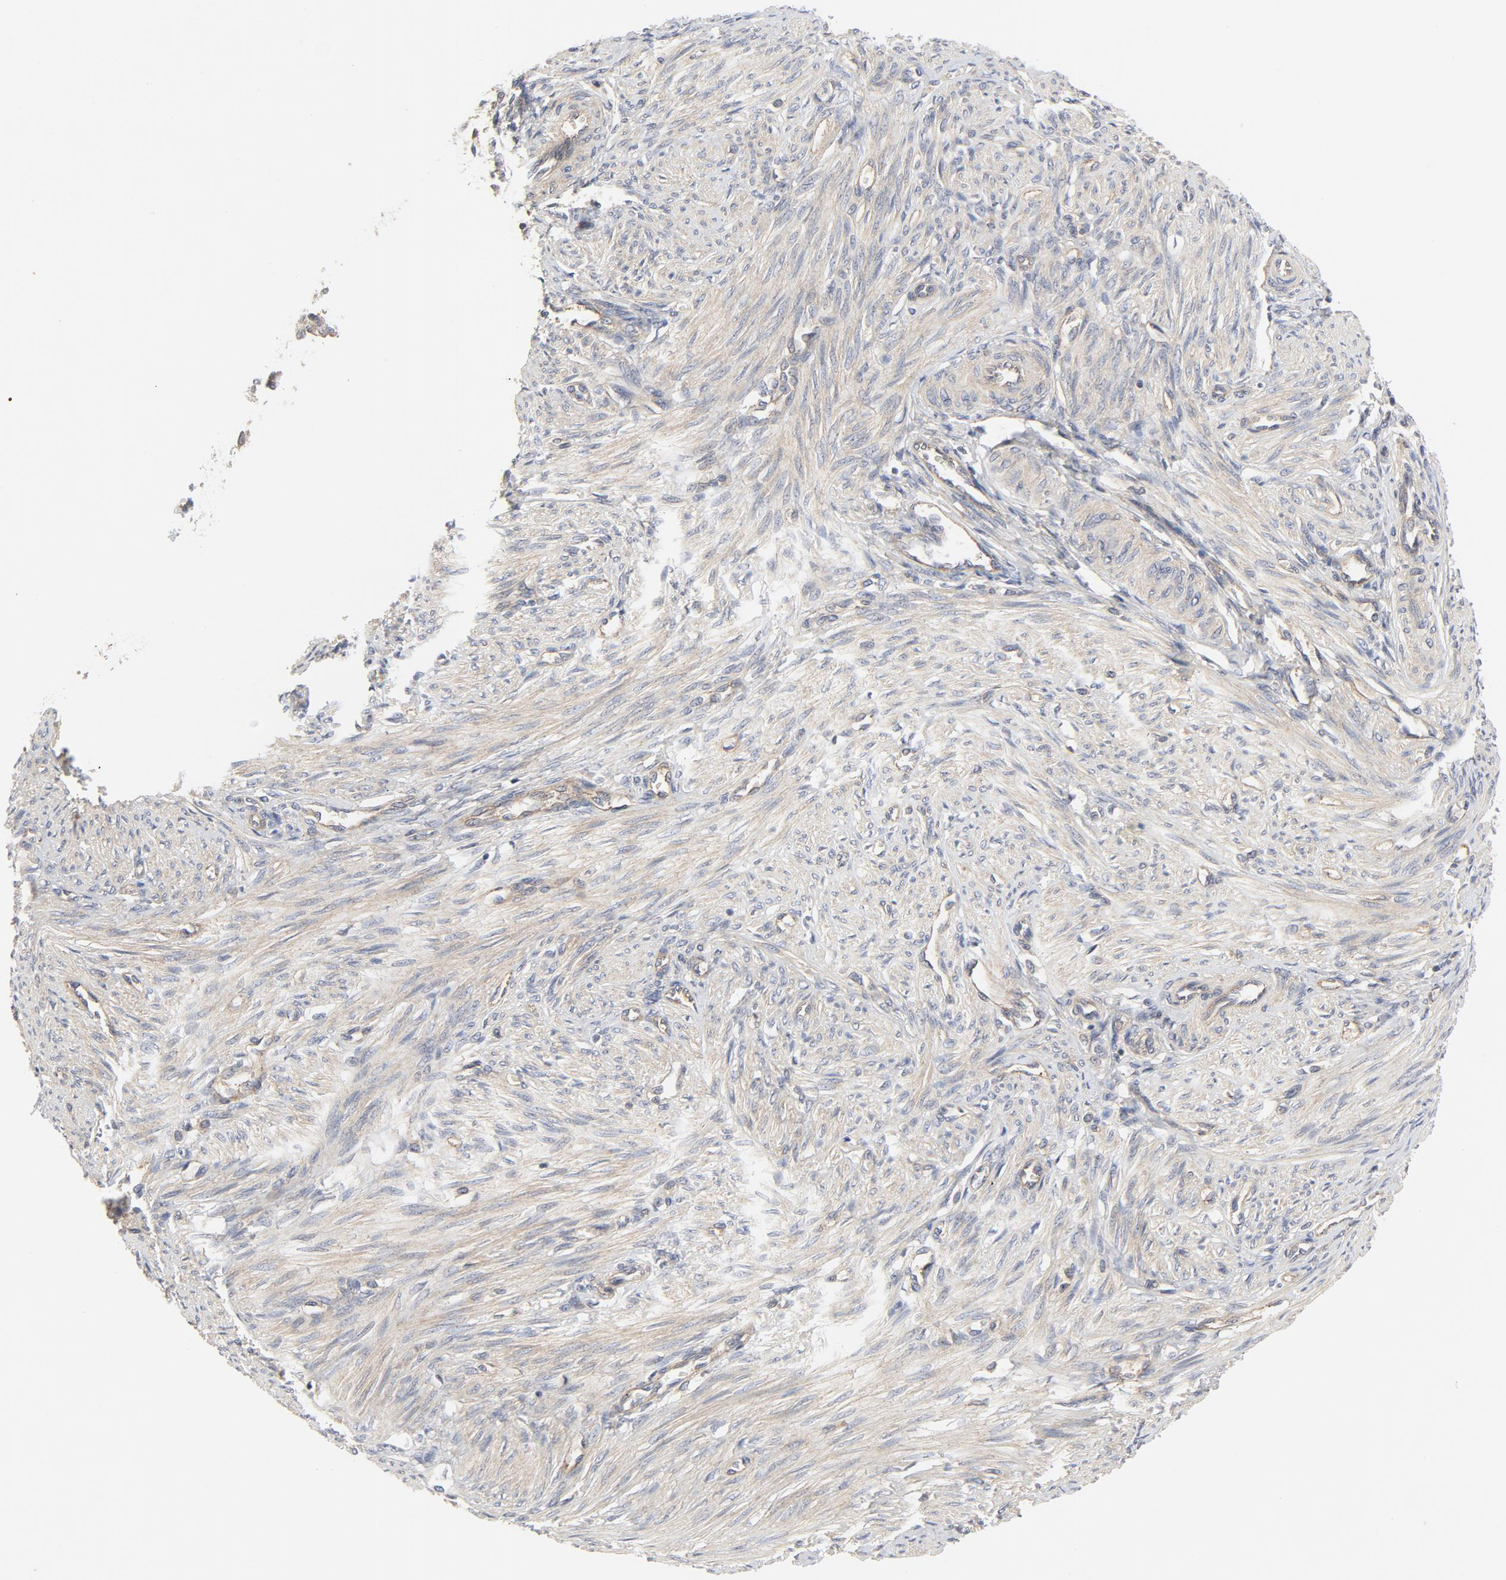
{"staining": {"intensity": "weak", "quantity": ">75%", "location": "cytoplasmic/membranous"}, "tissue": "endometrium", "cell_type": "Cells in endometrial stroma", "image_type": "normal", "snomed": [{"axis": "morphology", "description": "Normal tissue, NOS"}, {"axis": "topography", "description": "Endometrium"}], "caption": "This is a histology image of IHC staining of benign endometrium, which shows weak staining in the cytoplasmic/membranous of cells in endometrial stroma.", "gene": "MAP2K7", "patient": {"sex": "female", "age": 27}}